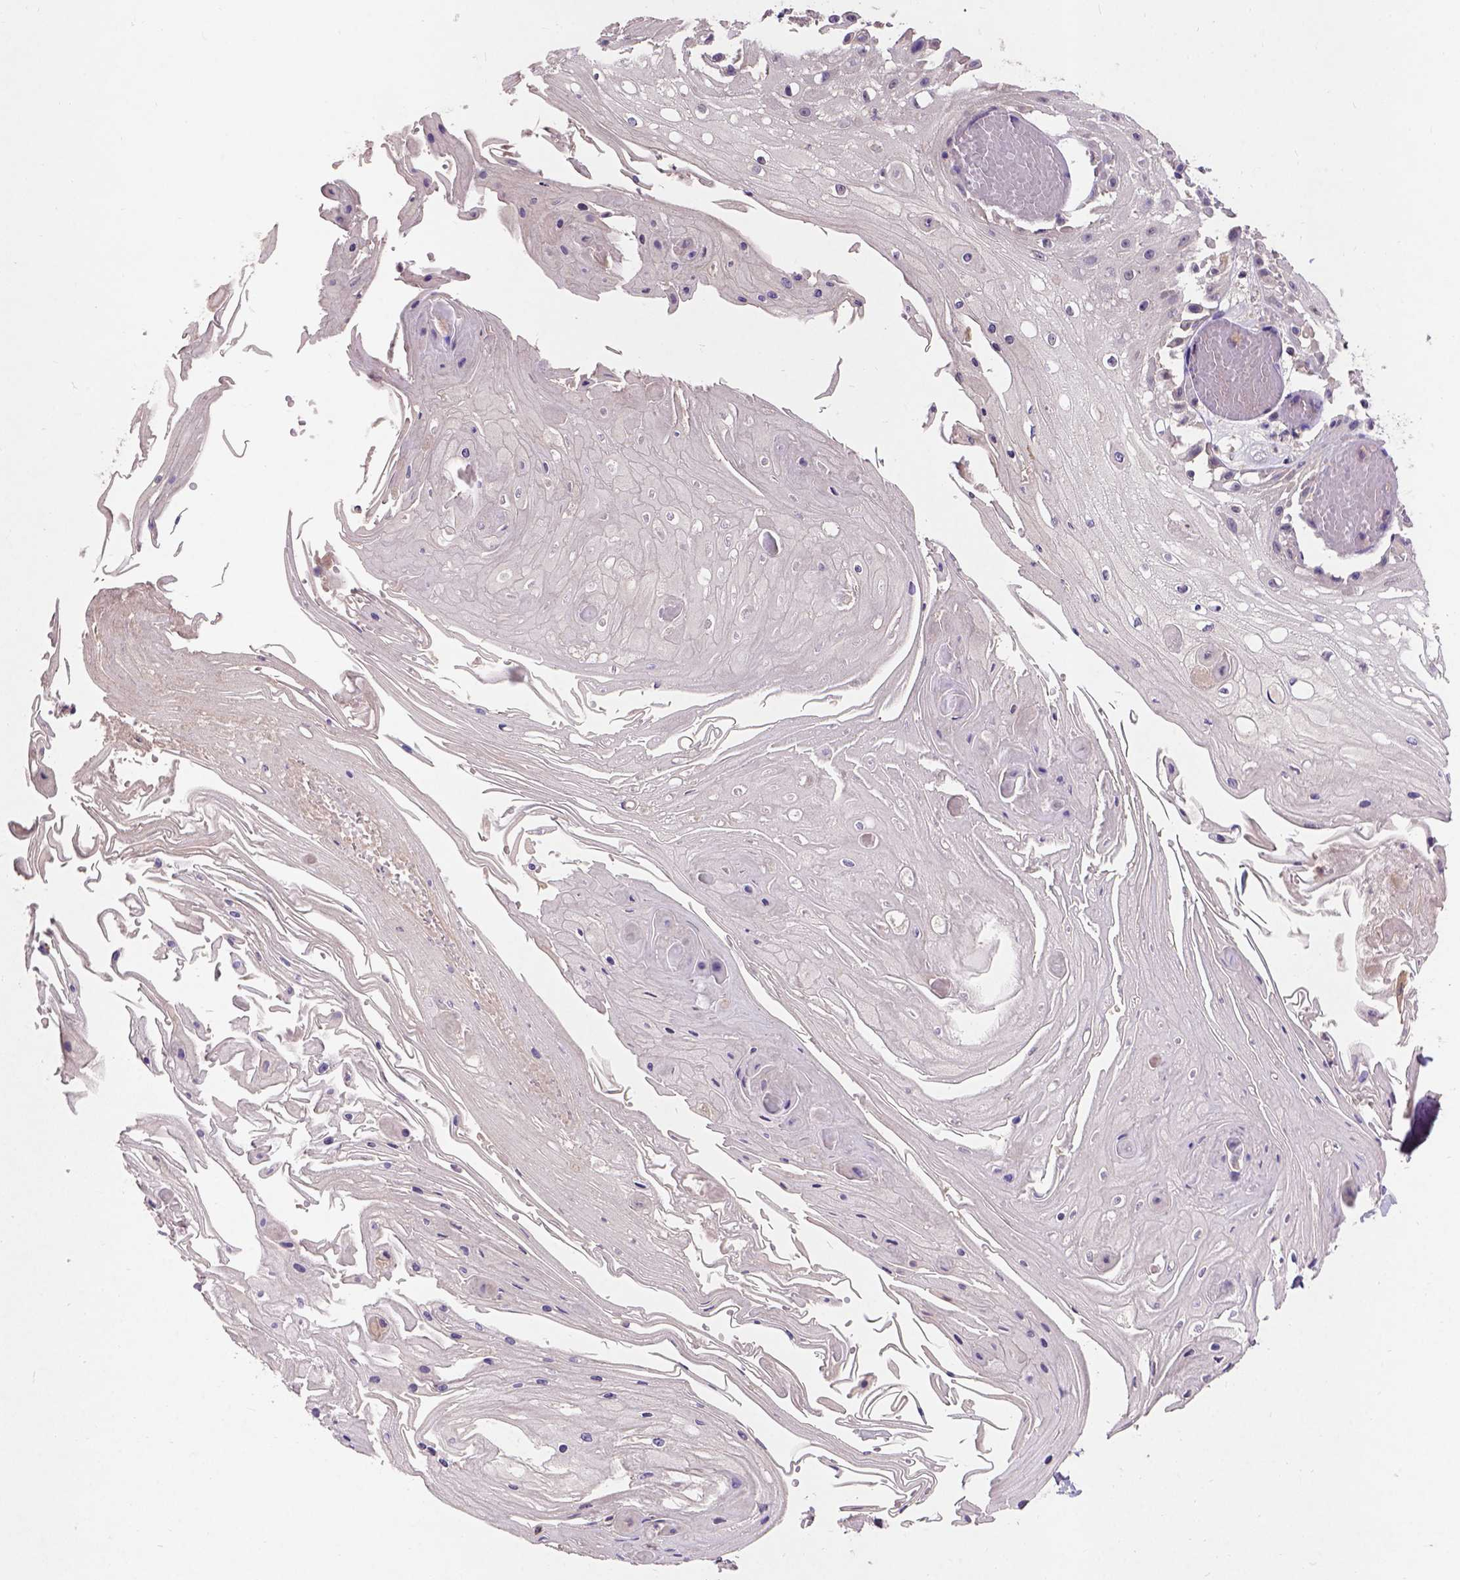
{"staining": {"intensity": "negative", "quantity": "none", "location": "none"}, "tissue": "skin cancer", "cell_type": "Tumor cells", "image_type": "cancer", "snomed": [{"axis": "morphology", "description": "Squamous cell carcinoma, NOS"}, {"axis": "topography", "description": "Skin"}], "caption": "A histopathology image of skin cancer (squamous cell carcinoma) stained for a protein displays no brown staining in tumor cells.", "gene": "KBTBD8", "patient": {"sex": "male", "age": 70}}